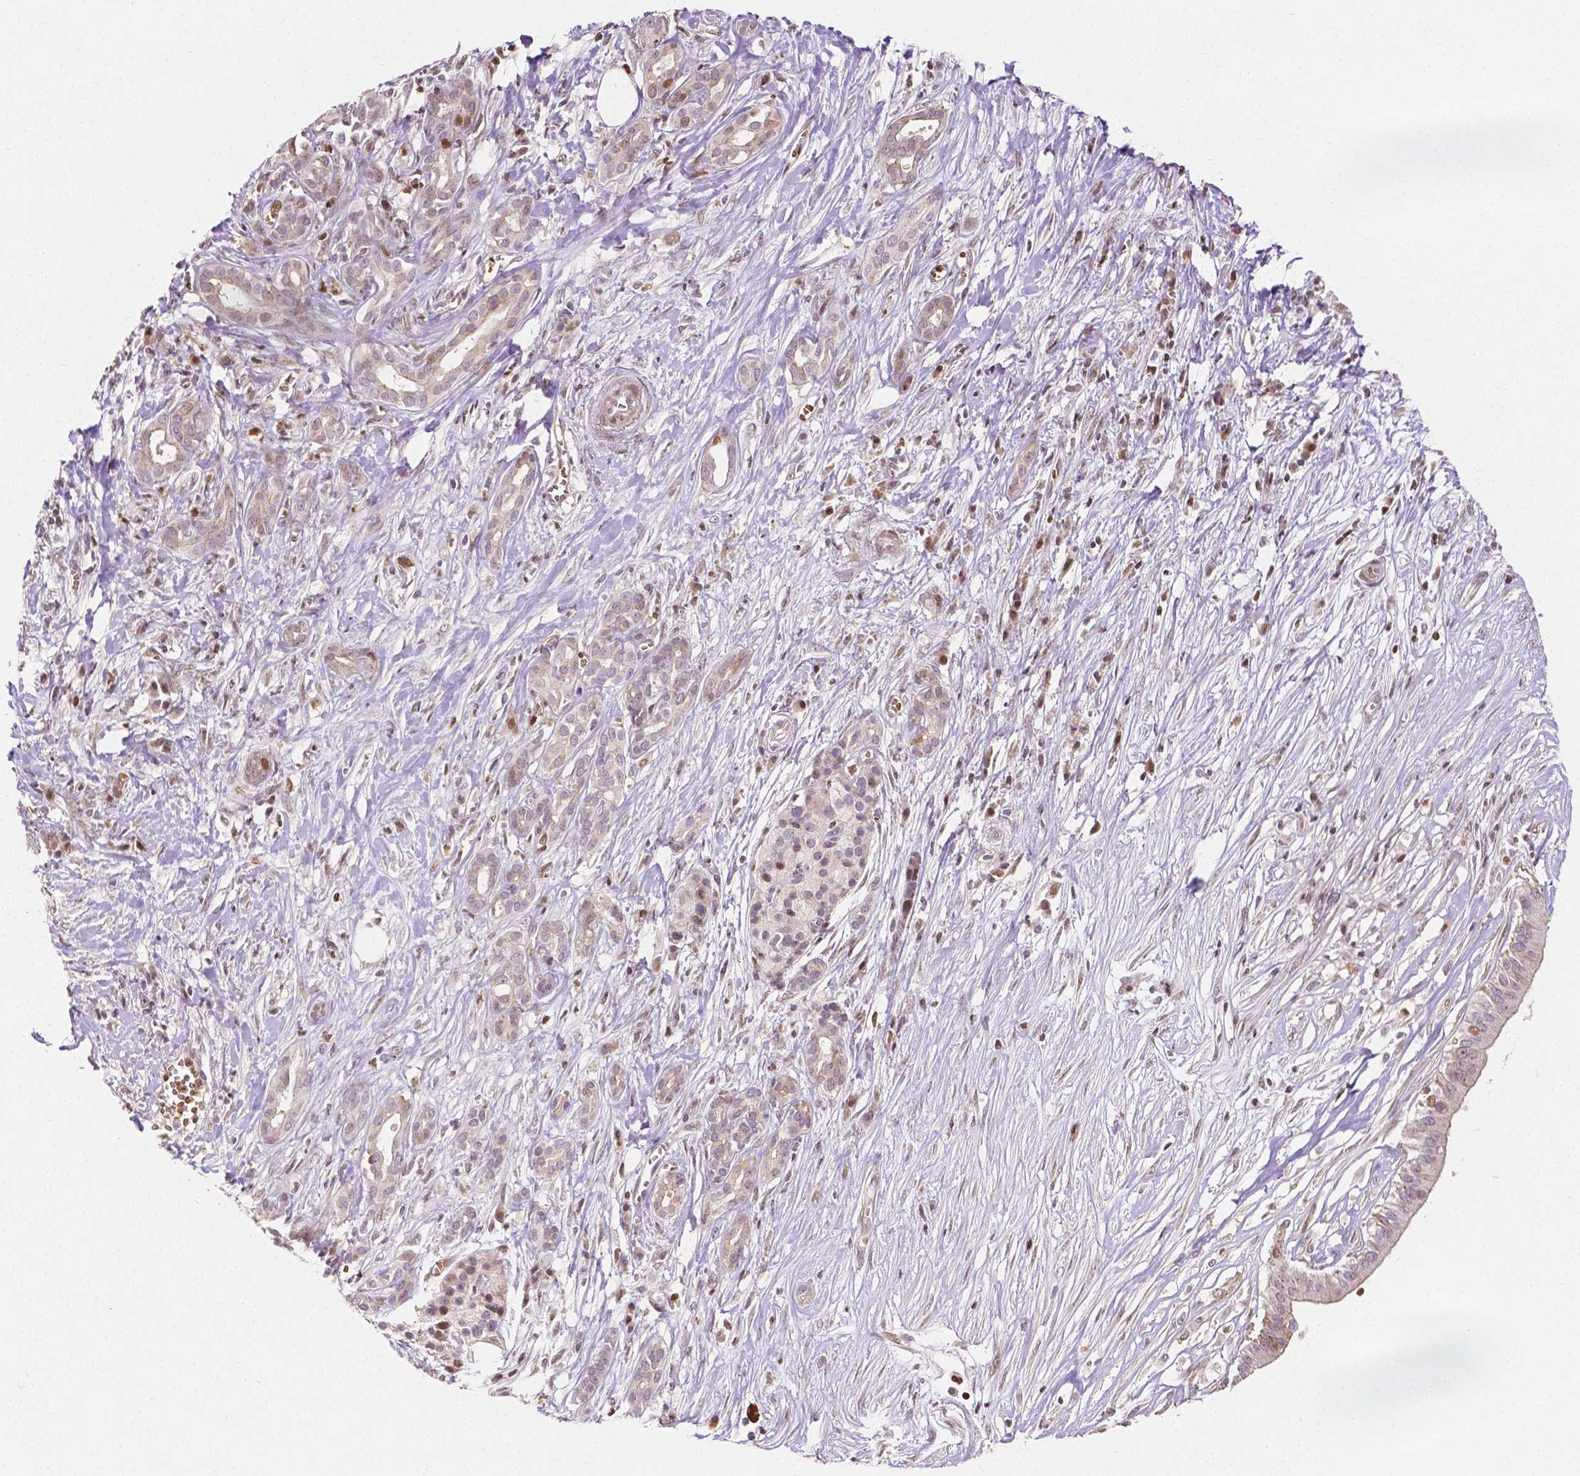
{"staining": {"intensity": "weak", "quantity": "<25%", "location": "cytoplasmic/membranous"}, "tissue": "pancreatic cancer", "cell_type": "Tumor cells", "image_type": "cancer", "snomed": [{"axis": "morphology", "description": "Adenocarcinoma, NOS"}, {"axis": "topography", "description": "Pancreas"}], "caption": "The immunohistochemistry (IHC) photomicrograph has no significant positivity in tumor cells of pancreatic cancer tissue. The staining was performed using DAB to visualize the protein expression in brown, while the nuclei were stained in blue with hematoxylin (Magnification: 20x).", "gene": "PTPN18", "patient": {"sex": "male", "age": 61}}